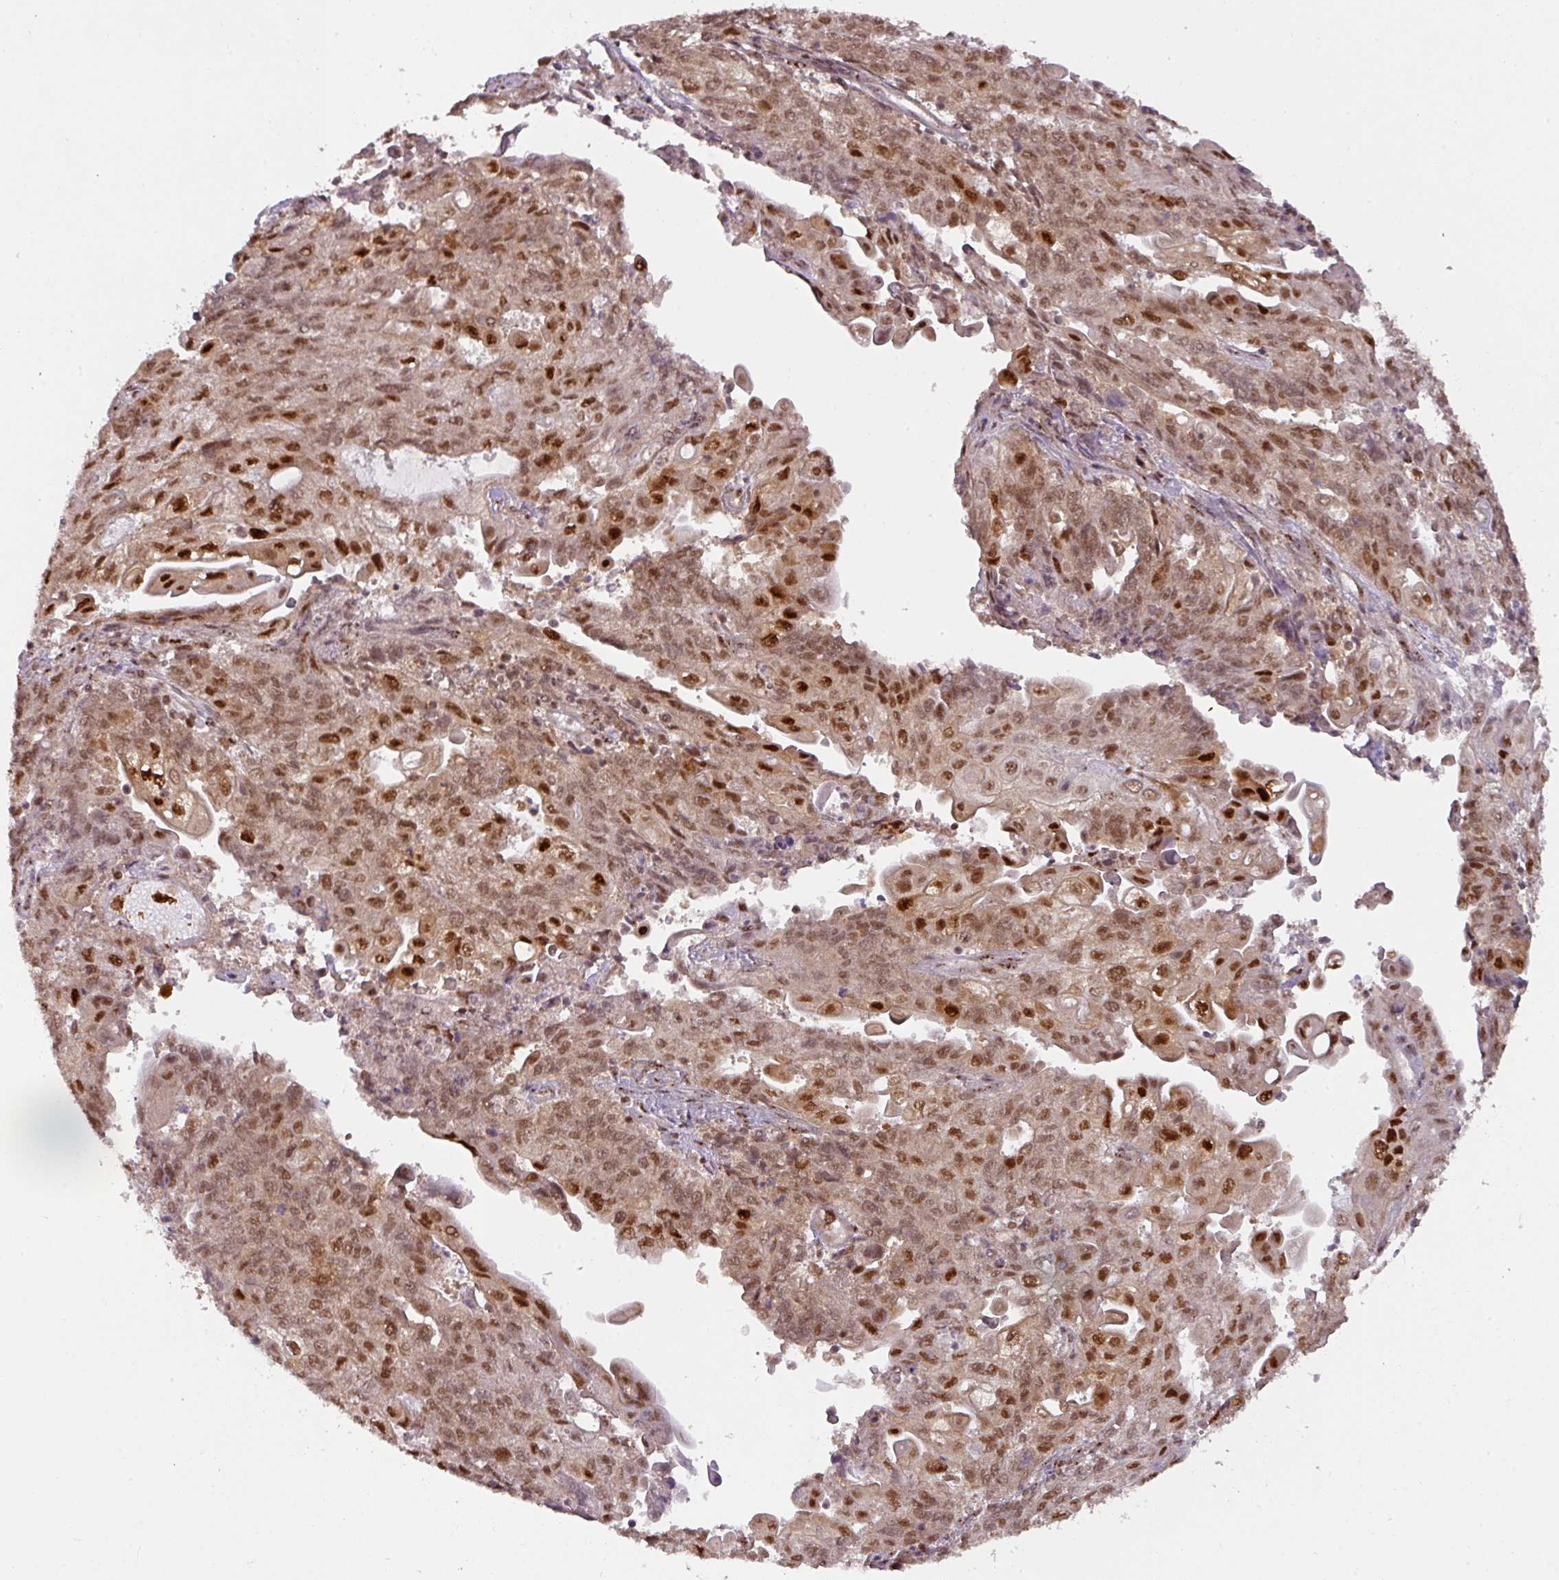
{"staining": {"intensity": "moderate", "quantity": ">75%", "location": "cytoplasmic/membranous,nuclear"}, "tissue": "endometrial cancer", "cell_type": "Tumor cells", "image_type": "cancer", "snomed": [{"axis": "morphology", "description": "Adenocarcinoma, NOS"}, {"axis": "topography", "description": "Endometrium"}], "caption": "Human endometrial cancer stained for a protein (brown) reveals moderate cytoplasmic/membranous and nuclear positive positivity in approximately >75% of tumor cells.", "gene": "RANBP9", "patient": {"sex": "female", "age": 54}}